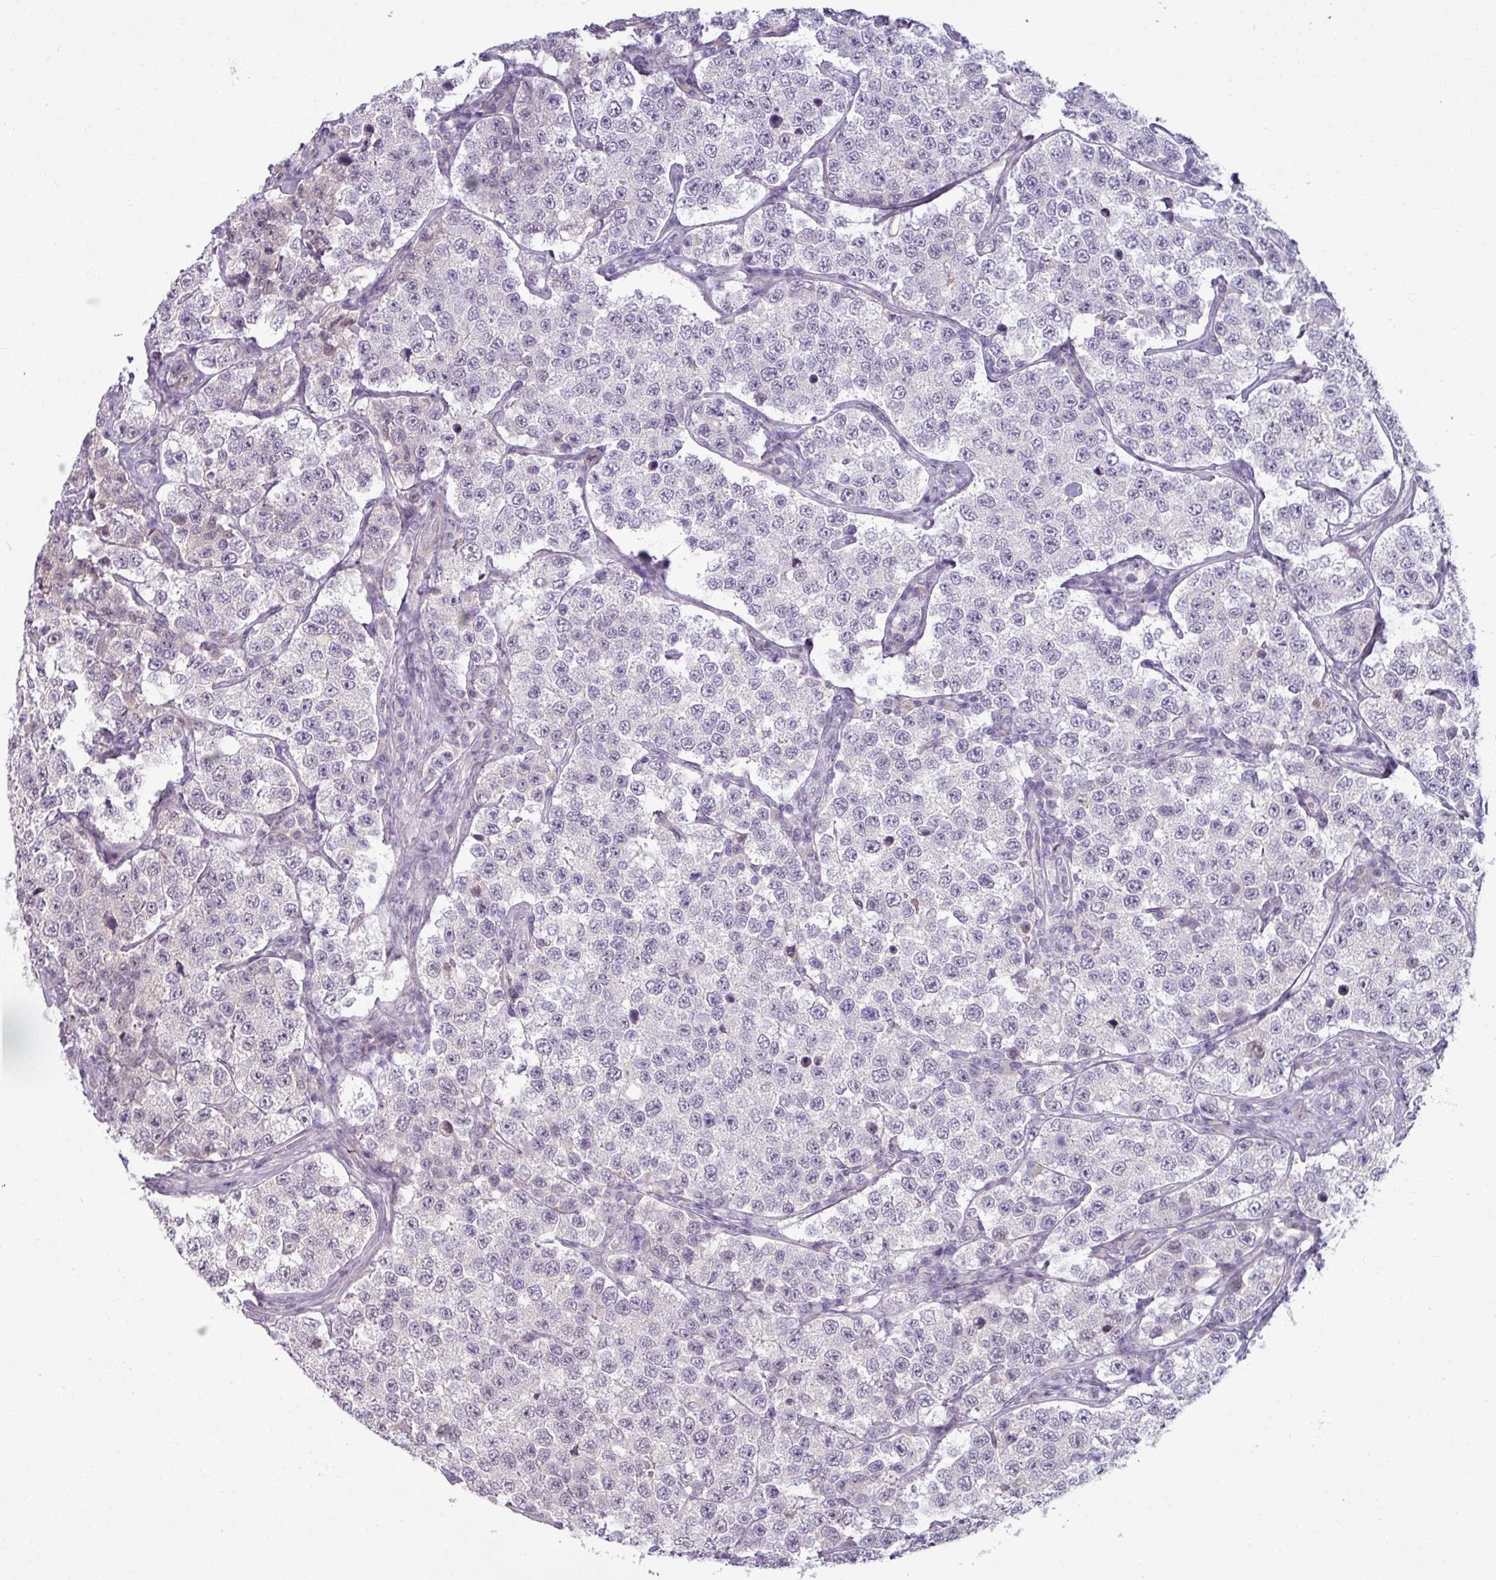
{"staining": {"intensity": "negative", "quantity": "none", "location": "none"}, "tissue": "testis cancer", "cell_type": "Tumor cells", "image_type": "cancer", "snomed": [{"axis": "morphology", "description": "Seminoma, NOS"}, {"axis": "topography", "description": "Testis"}], "caption": "Protein analysis of seminoma (testis) shows no significant expression in tumor cells.", "gene": "UVSSA", "patient": {"sex": "male", "age": 34}}